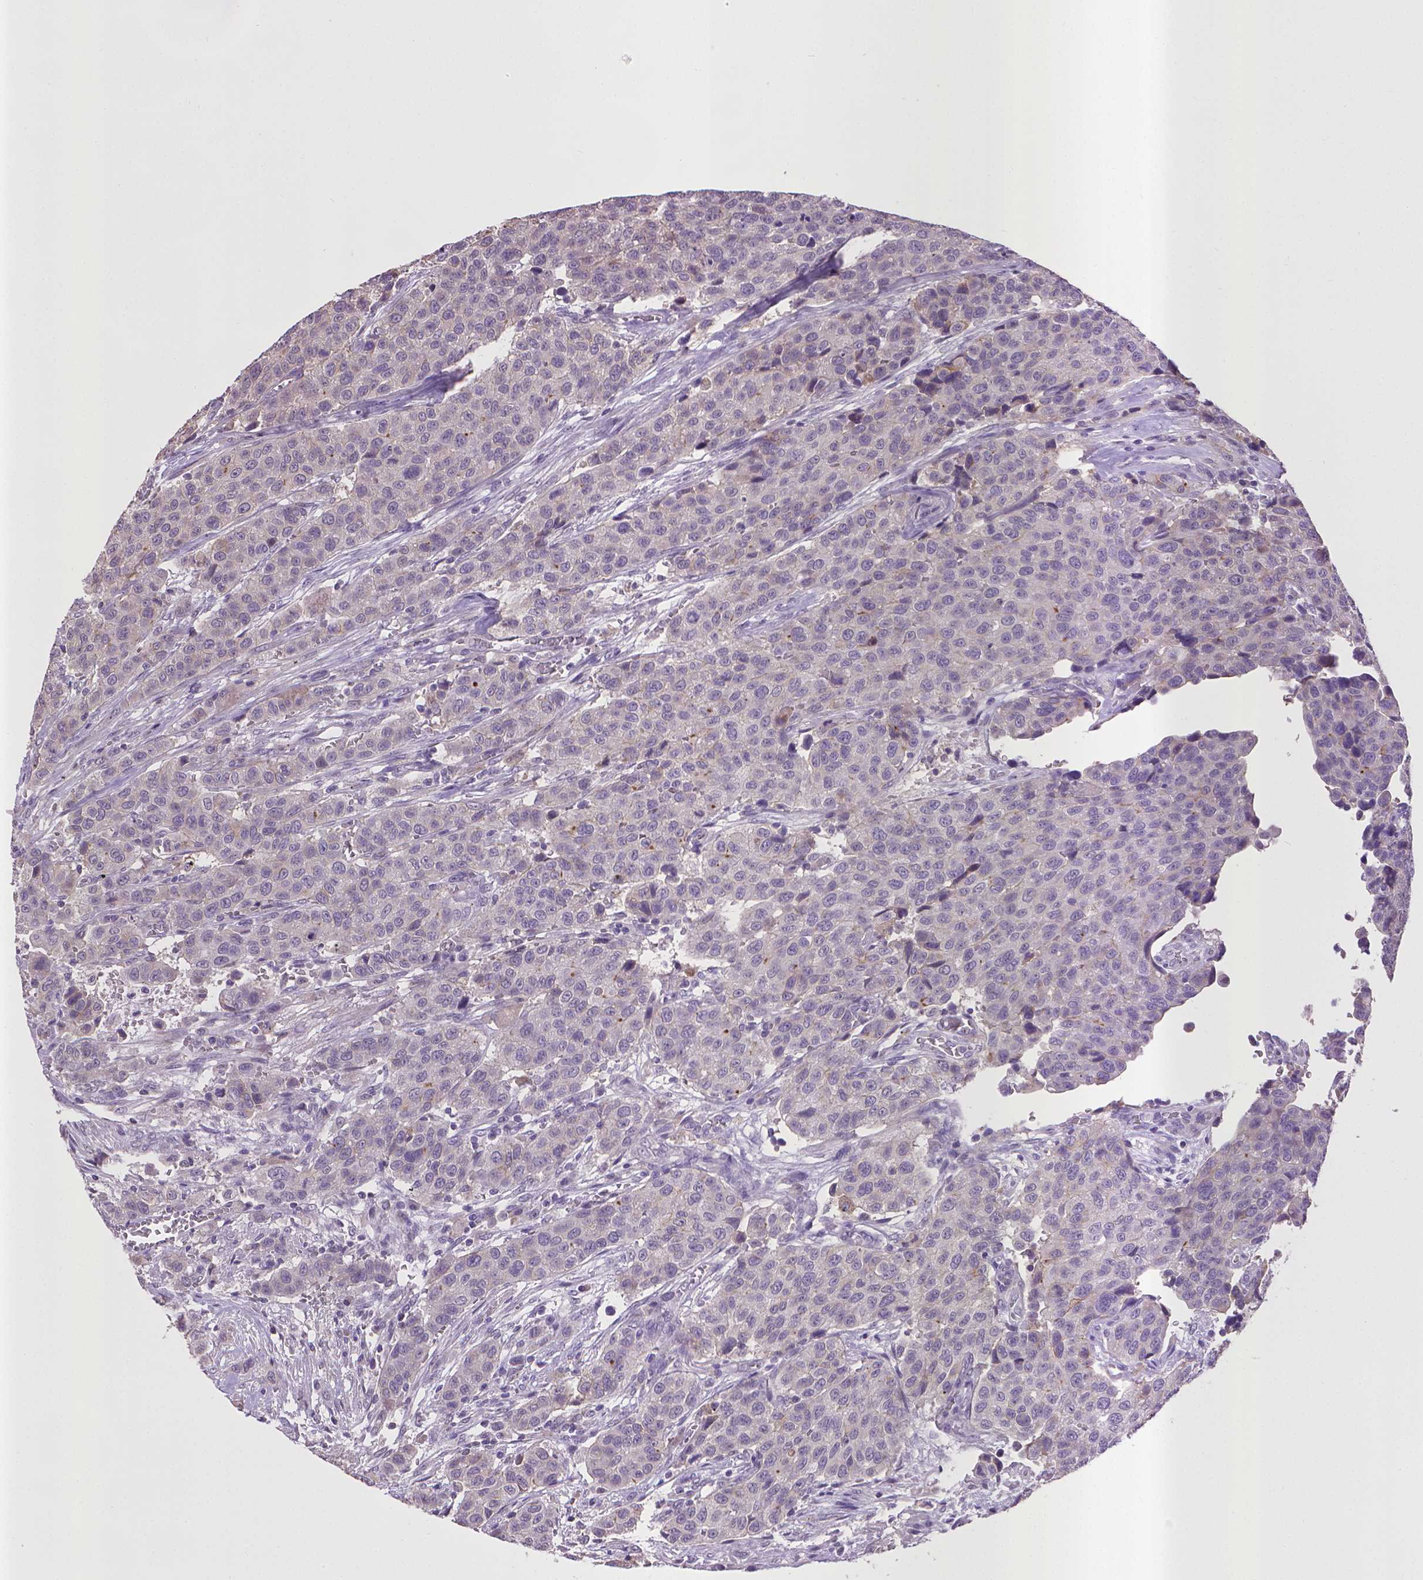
{"staining": {"intensity": "negative", "quantity": "none", "location": "none"}, "tissue": "urothelial cancer", "cell_type": "Tumor cells", "image_type": "cancer", "snomed": [{"axis": "morphology", "description": "Urothelial carcinoma, High grade"}, {"axis": "topography", "description": "Urinary bladder"}], "caption": "DAB immunohistochemical staining of urothelial cancer displays no significant expression in tumor cells.", "gene": "CPM", "patient": {"sex": "female", "age": 58}}